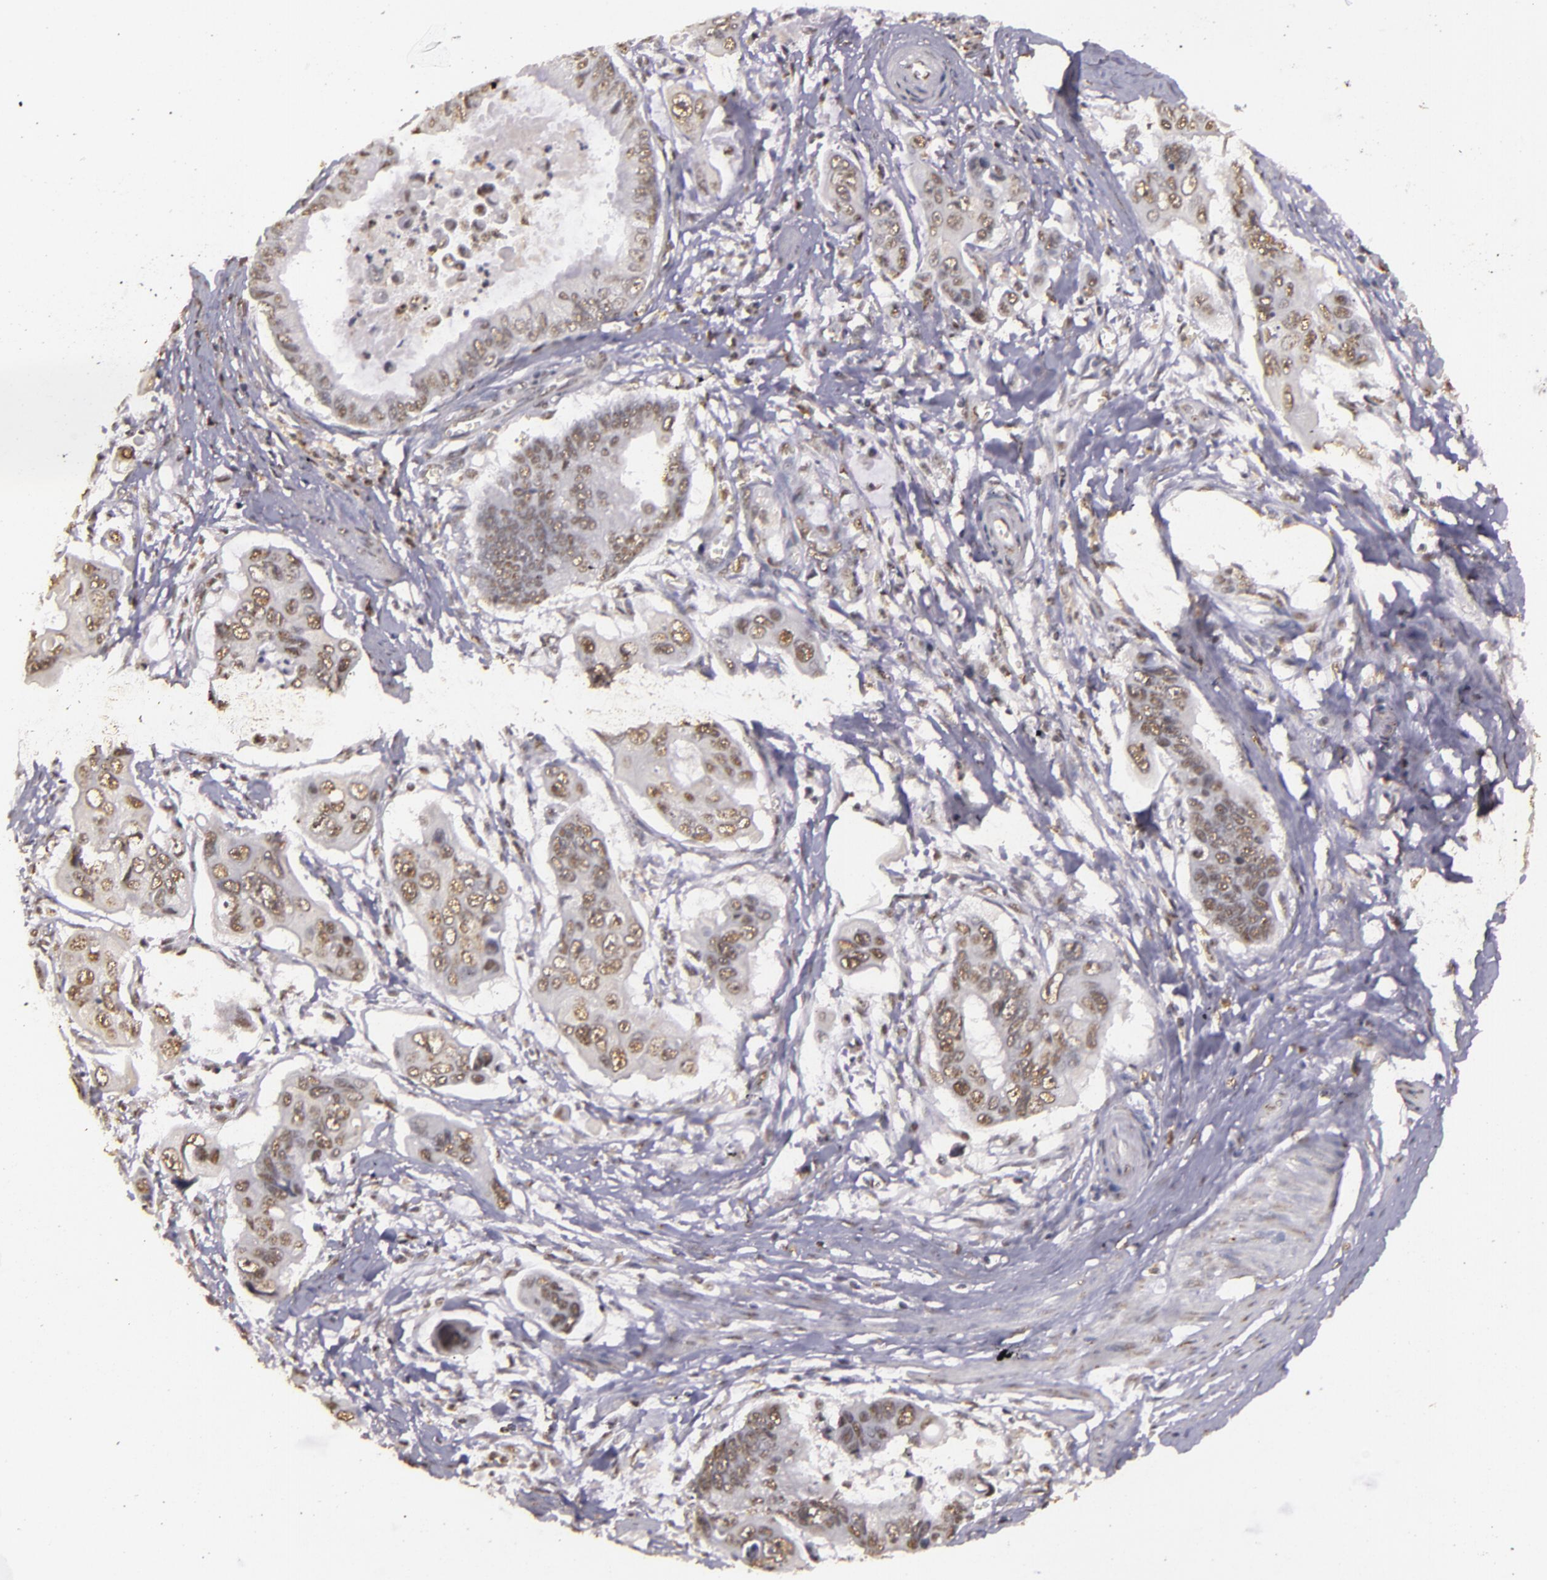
{"staining": {"intensity": "weak", "quantity": ">75%", "location": "nuclear"}, "tissue": "stomach cancer", "cell_type": "Tumor cells", "image_type": "cancer", "snomed": [{"axis": "morphology", "description": "Adenocarcinoma, NOS"}, {"axis": "topography", "description": "Stomach, upper"}], "caption": "Protein expression analysis of human stomach adenocarcinoma reveals weak nuclear staining in about >75% of tumor cells.", "gene": "CBX3", "patient": {"sex": "male", "age": 80}}